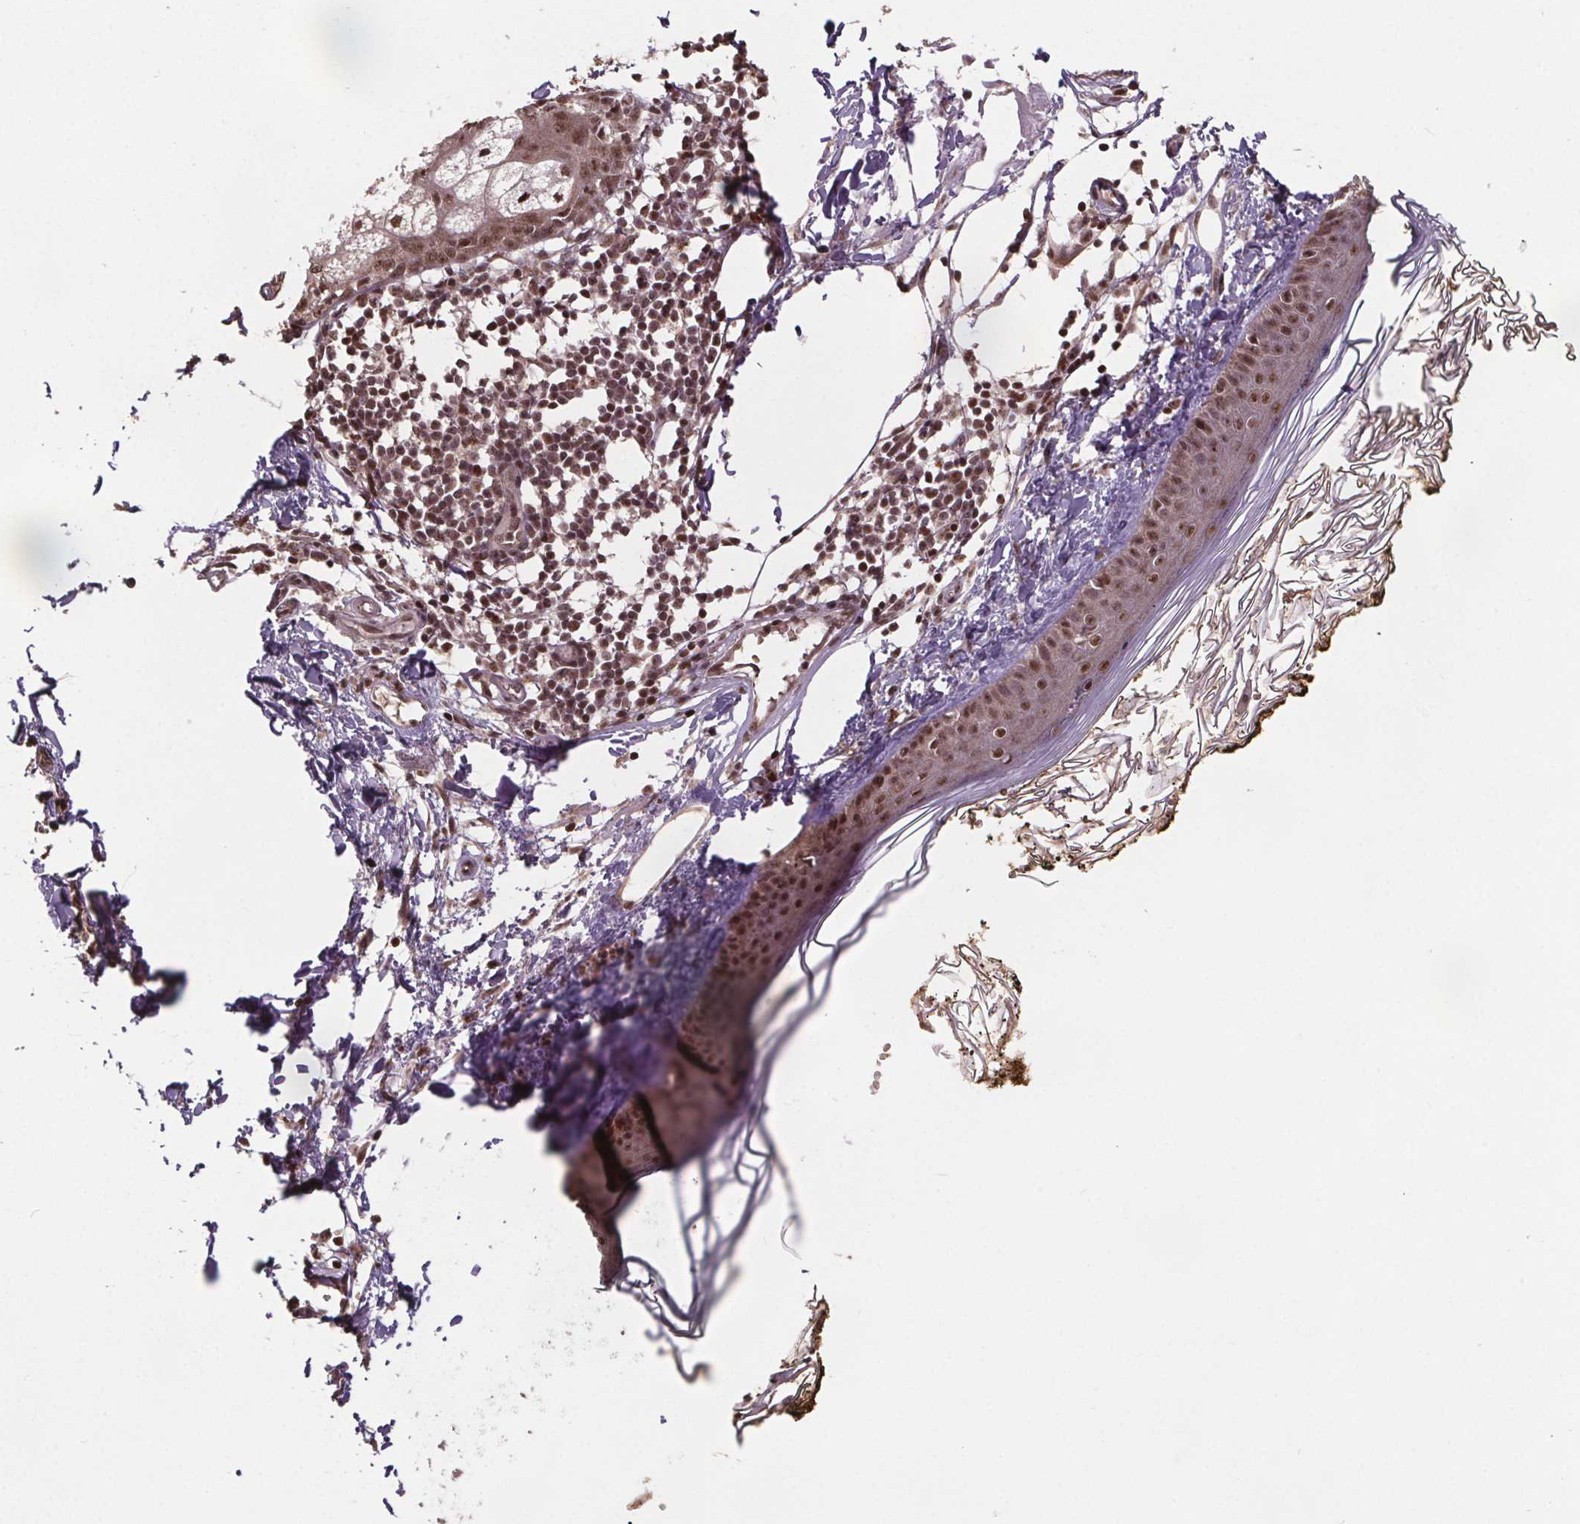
{"staining": {"intensity": "moderate", "quantity": "<25%", "location": "nuclear"}, "tissue": "skin", "cell_type": "Fibroblasts", "image_type": "normal", "snomed": [{"axis": "morphology", "description": "Normal tissue, NOS"}, {"axis": "topography", "description": "Skin"}], "caption": "IHC (DAB) staining of unremarkable skin exhibits moderate nuclear protein expression in about <25% of fibroblasts.", "gene": "JARID2", "patient": {"sex": "male", "age": 76}}